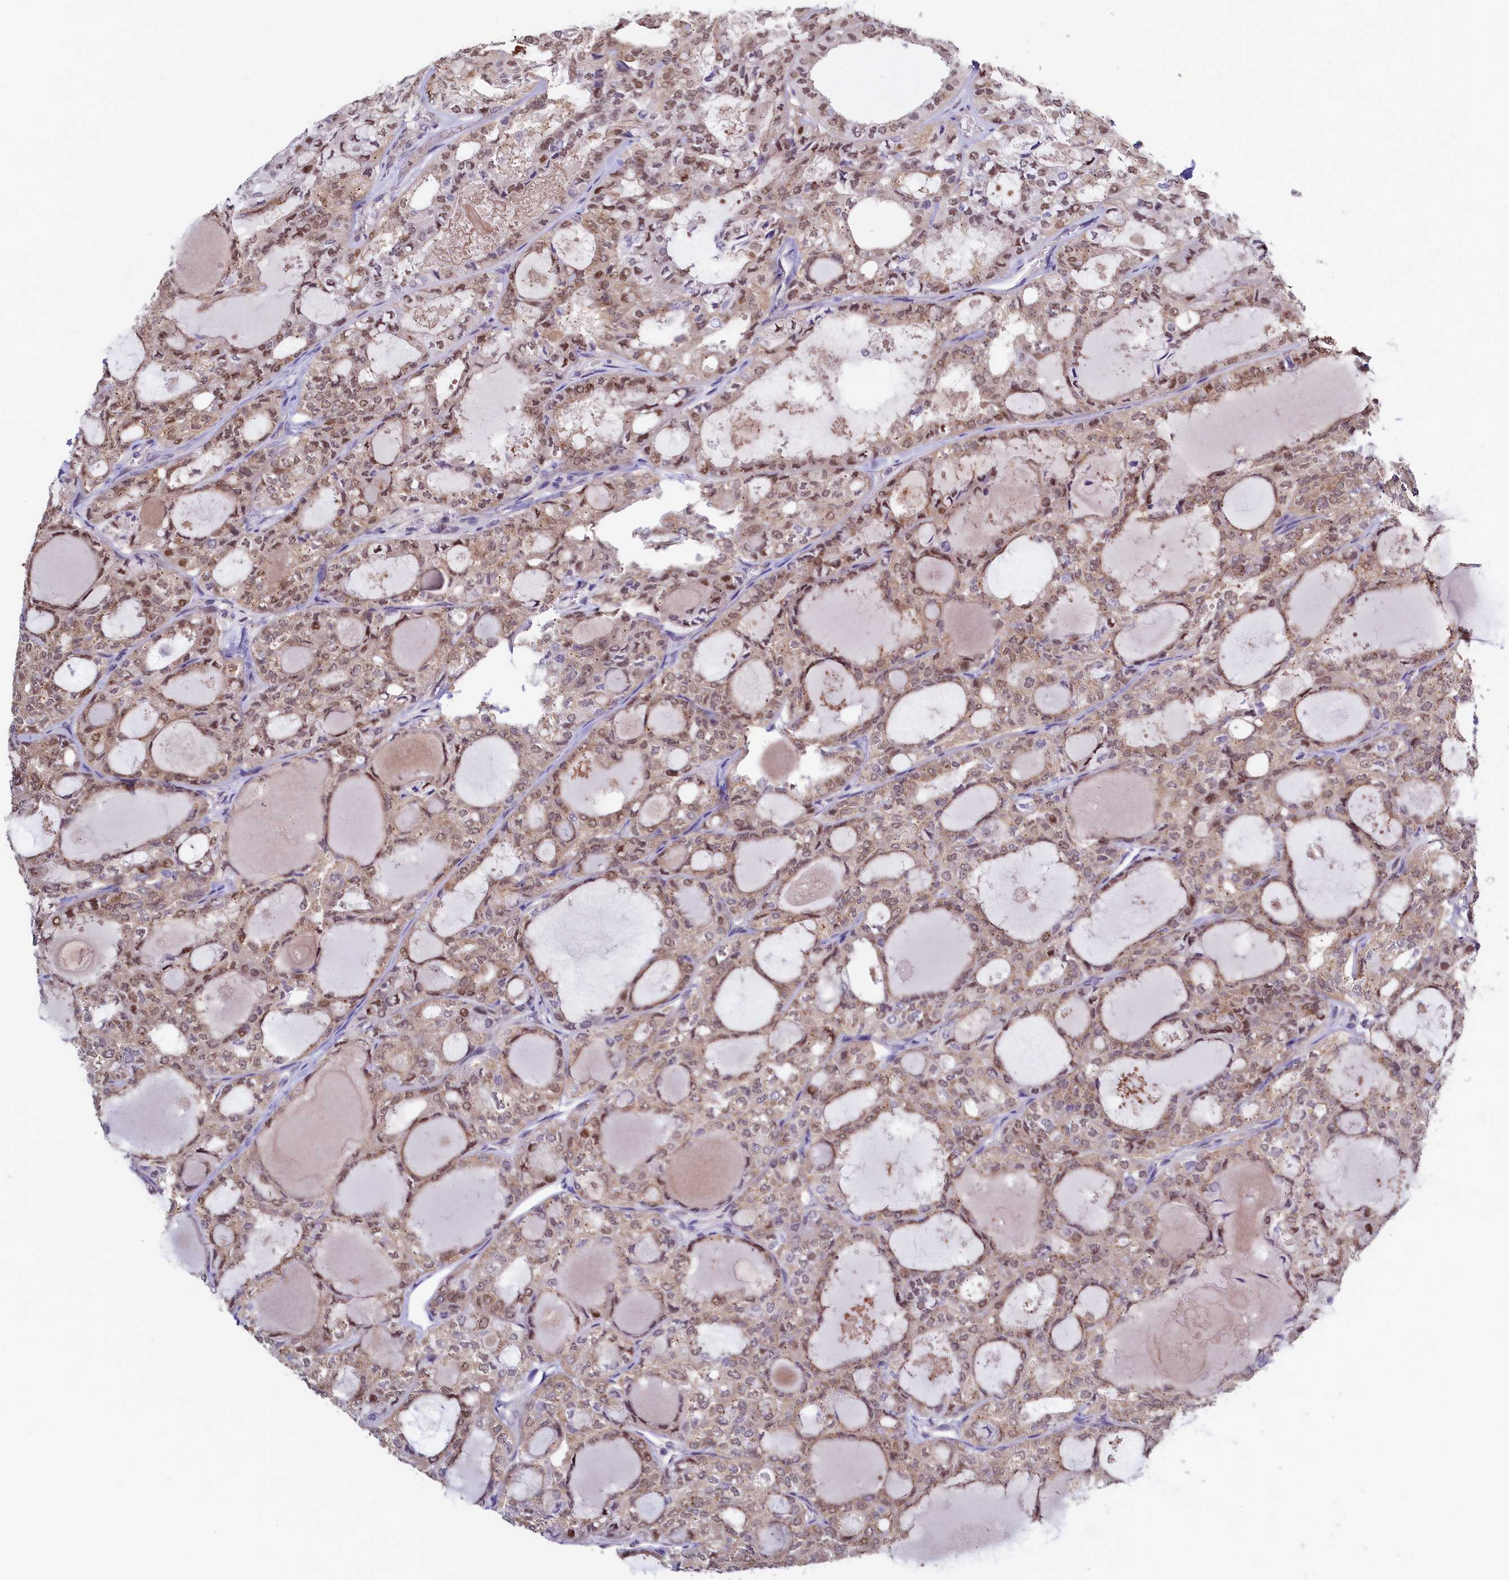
{"staining": {"intensity": "moderate", "quantity": ">75%", "location": "cytoplasmic/membranous,nuclear"}, "tissue": "thyroid cancer", "cell_type": "Tumor cells", "image_type": "cancer", "snomed": [{"axis": "morphology", "description": "Follicular adenoma carcinoma, NOS"}, {"axis": "topography", "description": "Thyroid gland"}], "caption": "Thyroid cancer was stained to show a protein in brown. There is medium levels of moderate cytoplasmic/membranous and nuclear positivity in approximately >75% of tumor cells. (DAB (3,3'-diaminobenzidine) = brown stain, brightfield microscopy at high magnification).", "gene": "SEC24C", "patient": {"sex": "male", "age": 75}}